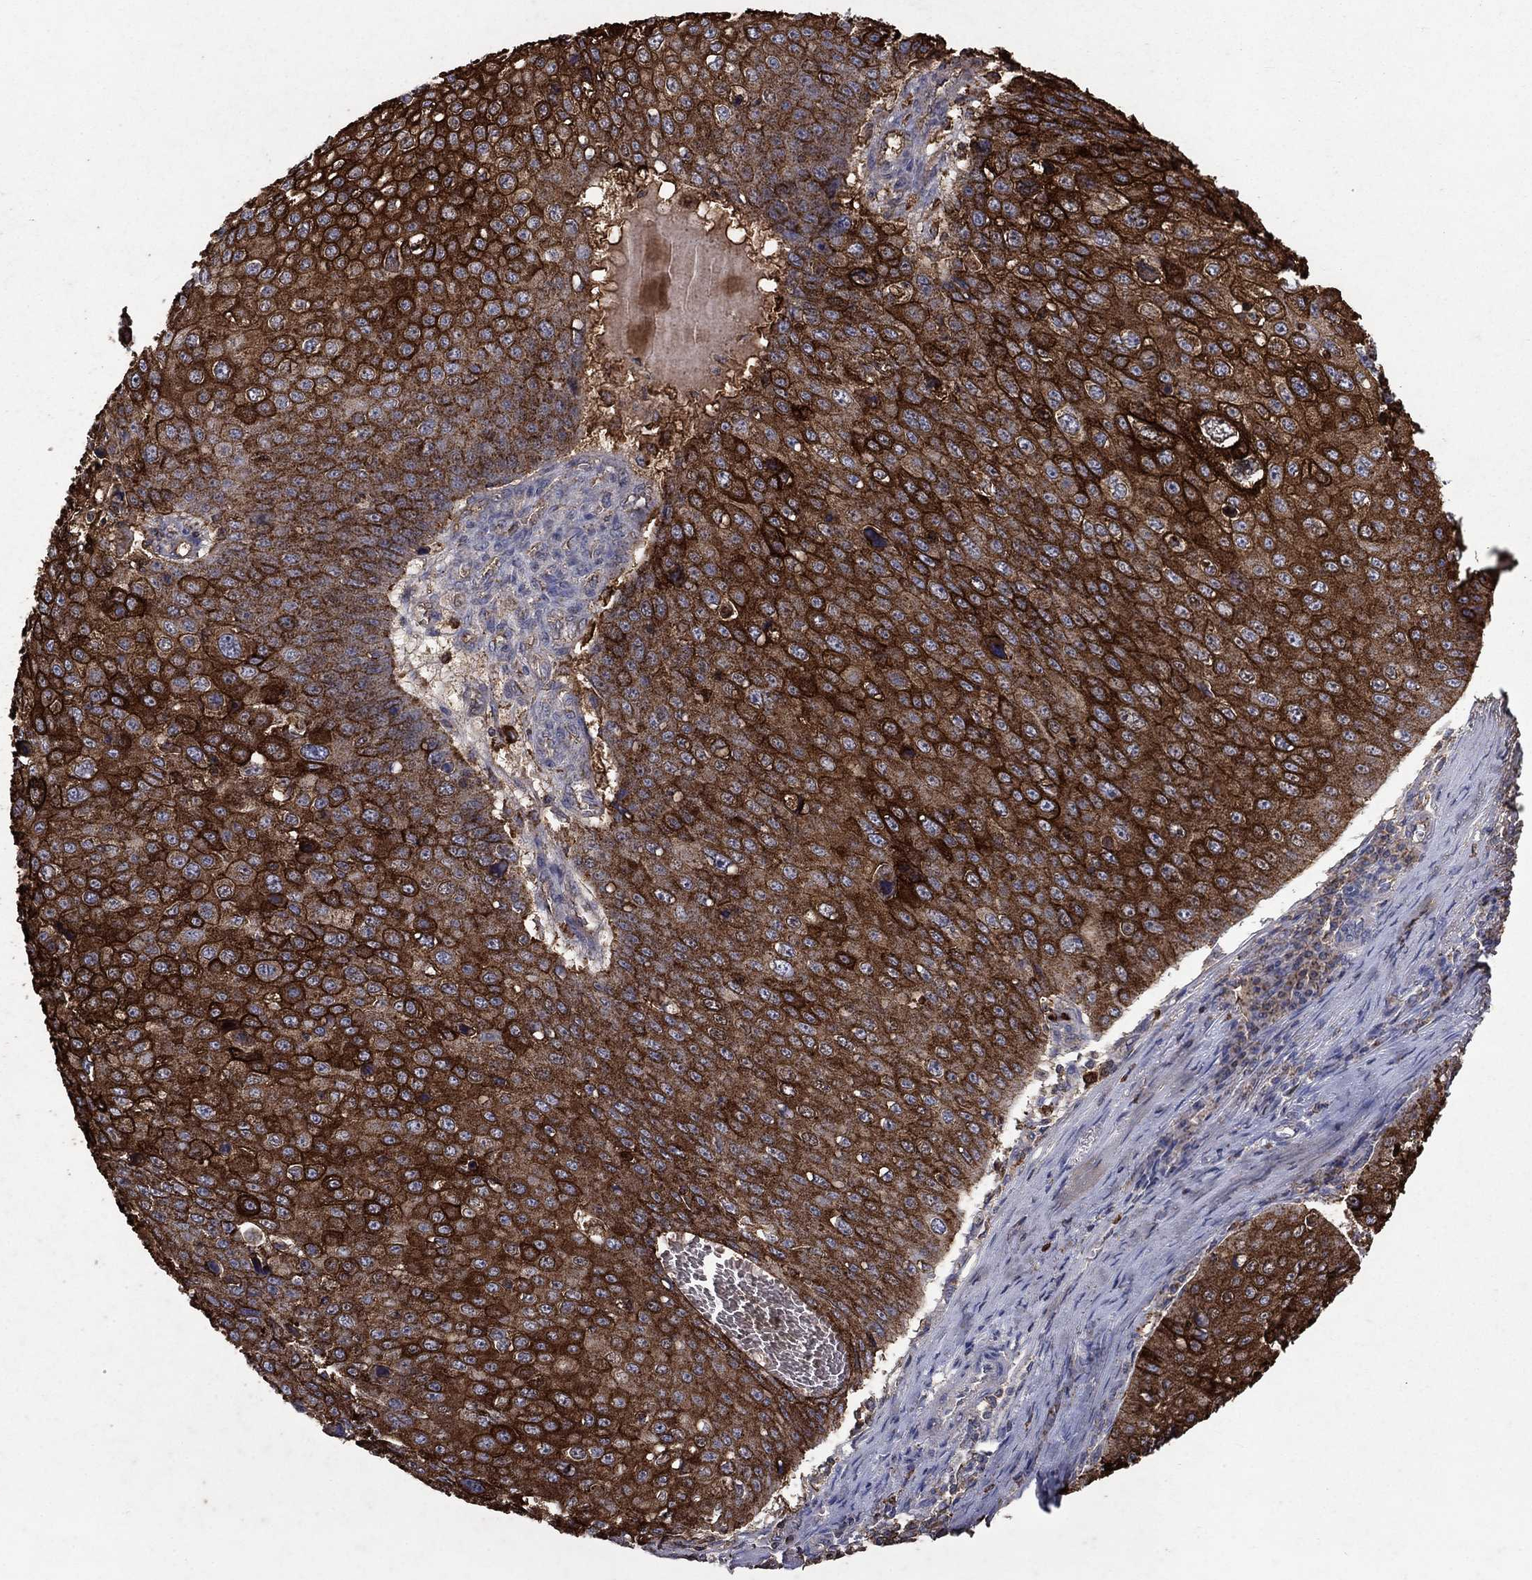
{"staining": {"intensity": "strong", "quantity": "25%-75%", "location": "cytoplasmic/membranous"}, "tissue": "skin cancer", "cell_type": "Tumor cells", "image_type": "cancer", "snomed": [{"axis": "morphology", "description": "Squamous cell carcinoma, NOS"}, {"axis": "topography", "description": "Skin"}], "caption": "Immunohistochemistry (IHC) staining of skin cancer (squamous cell carcinoma), which displays high levels of strong cytoplasmic/membranous staining in approximately 25%-75% of tumor cells indicating strong cytoplasmic/membranous protein positivity. The staining was performed using DAB (3,3'-diaminobenzidine) (brown) for protein detection and nuclei were counterstained in hematoxylin (blue).", "gene": "CD24", "patient": {"sex": "male", "age": 71}}